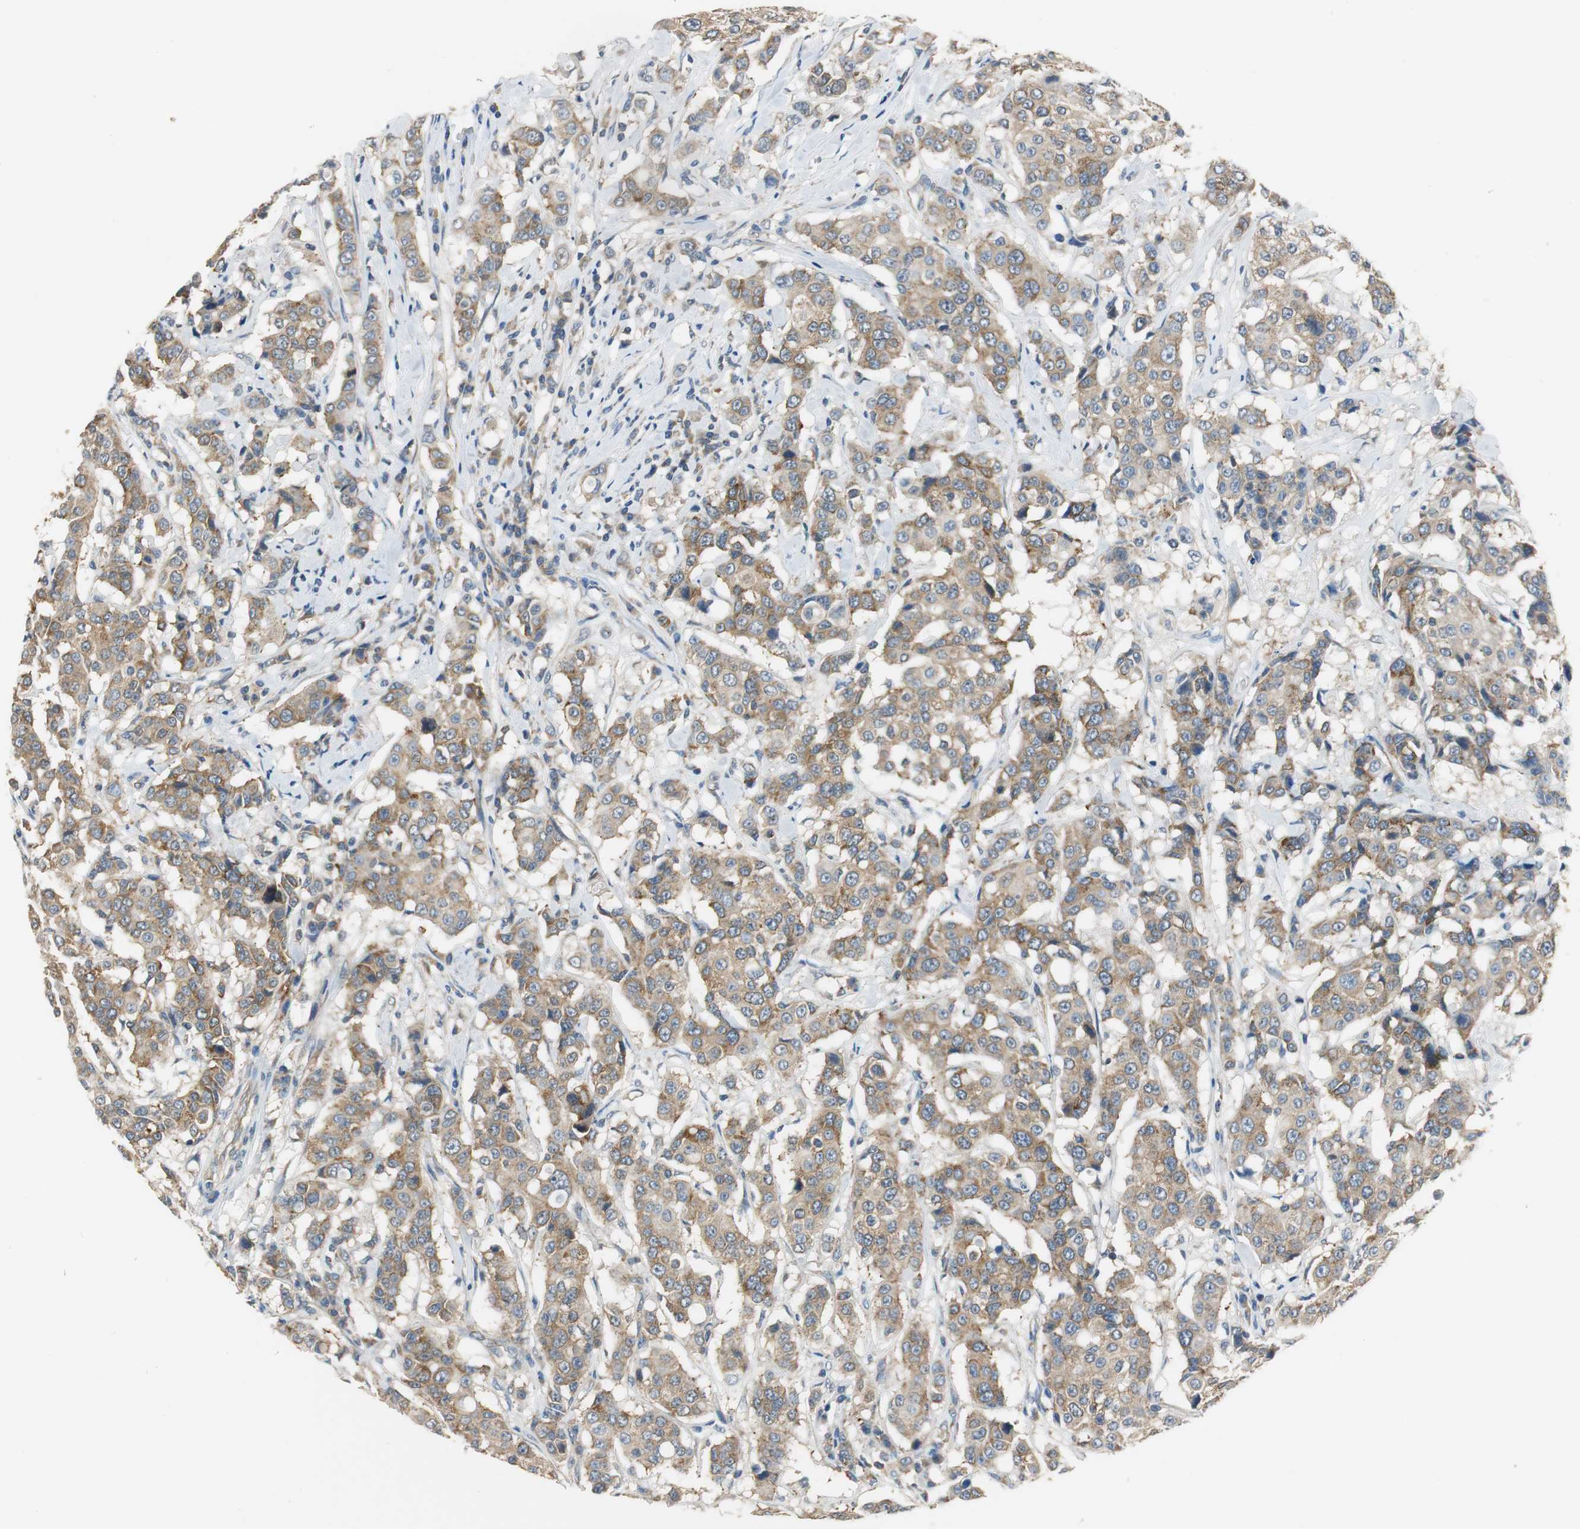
{"staining": {"intensity": "moderate", "quantity": ">75%", "location": "cytoplasmic/membranous"}, "tissue": "breast cancer", "cell_type": "Tumor cells", "image_type": "cancer", "snomed": [{"axis": "morphology", "description": "Duct carcinoma"}, {"axis": "topography", "description": "Breast"}], "caption": "A brown stain shows moderate cytoplasmic/membranous positivity of a protein in human breast cancer (invasive ductal carcinoma) tumor cells.", "gene": "CNOT3", "patient": {"sex": "female", "age": 27}}